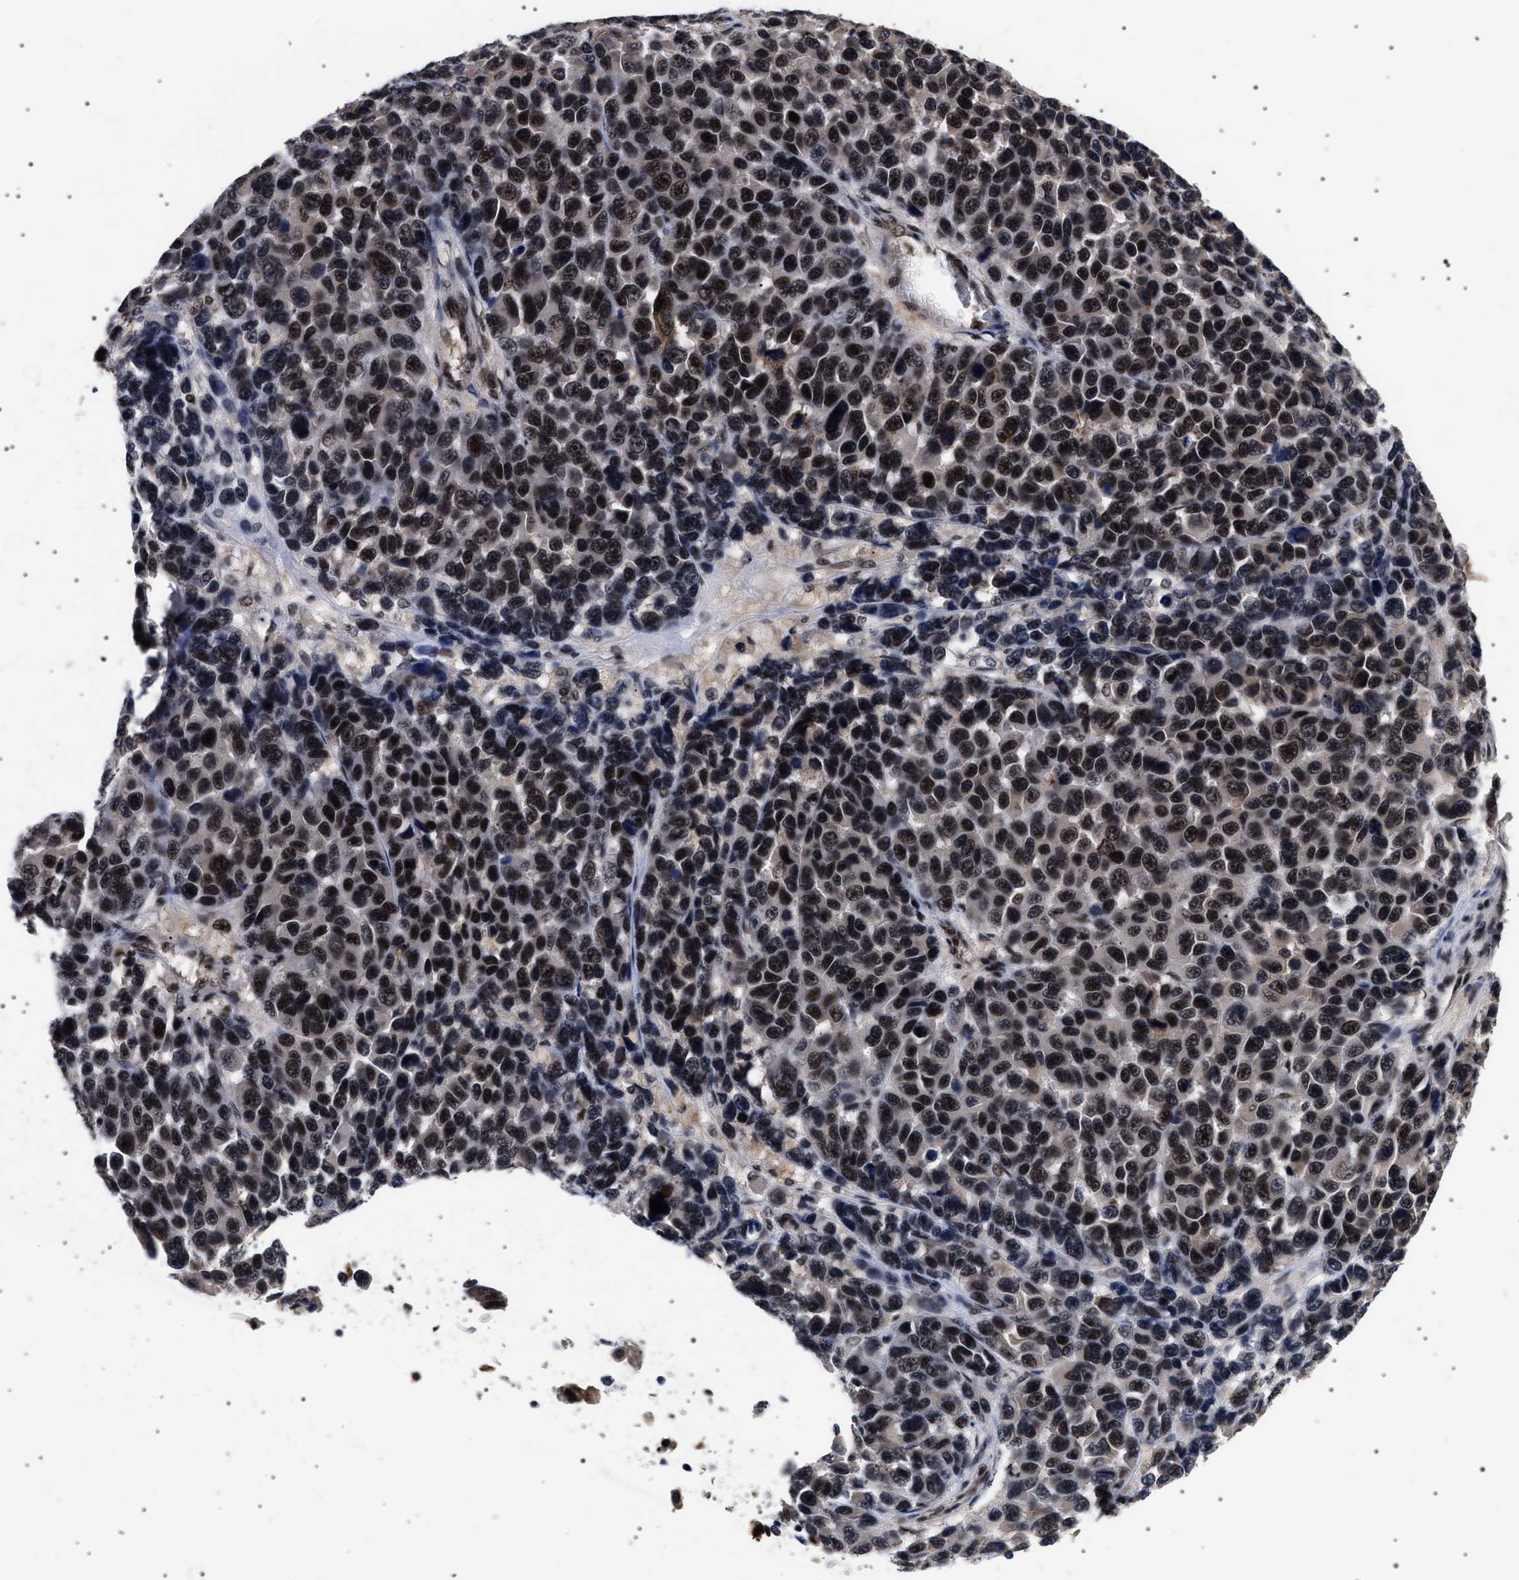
{"staining": {"intensity": "moderate", "quantity": "25%-75%", "location": "nuclear"}, "tissue": "melanoma", "cell_type": "Tumor cells", "image_type": "cancer", "snomed": [{"axis": "morphology", "description": "Malignant melanoma, NOS"}, {"axis": "topography", "description": "Skin"}], "caption": "Protein expression analysis of human malignant melanoma reveals moderate nuclear positivity in approximately 25%-75% of tumor cells.", "gene": "CAAP1", "patient": {"sex": "male", "age": 53}}